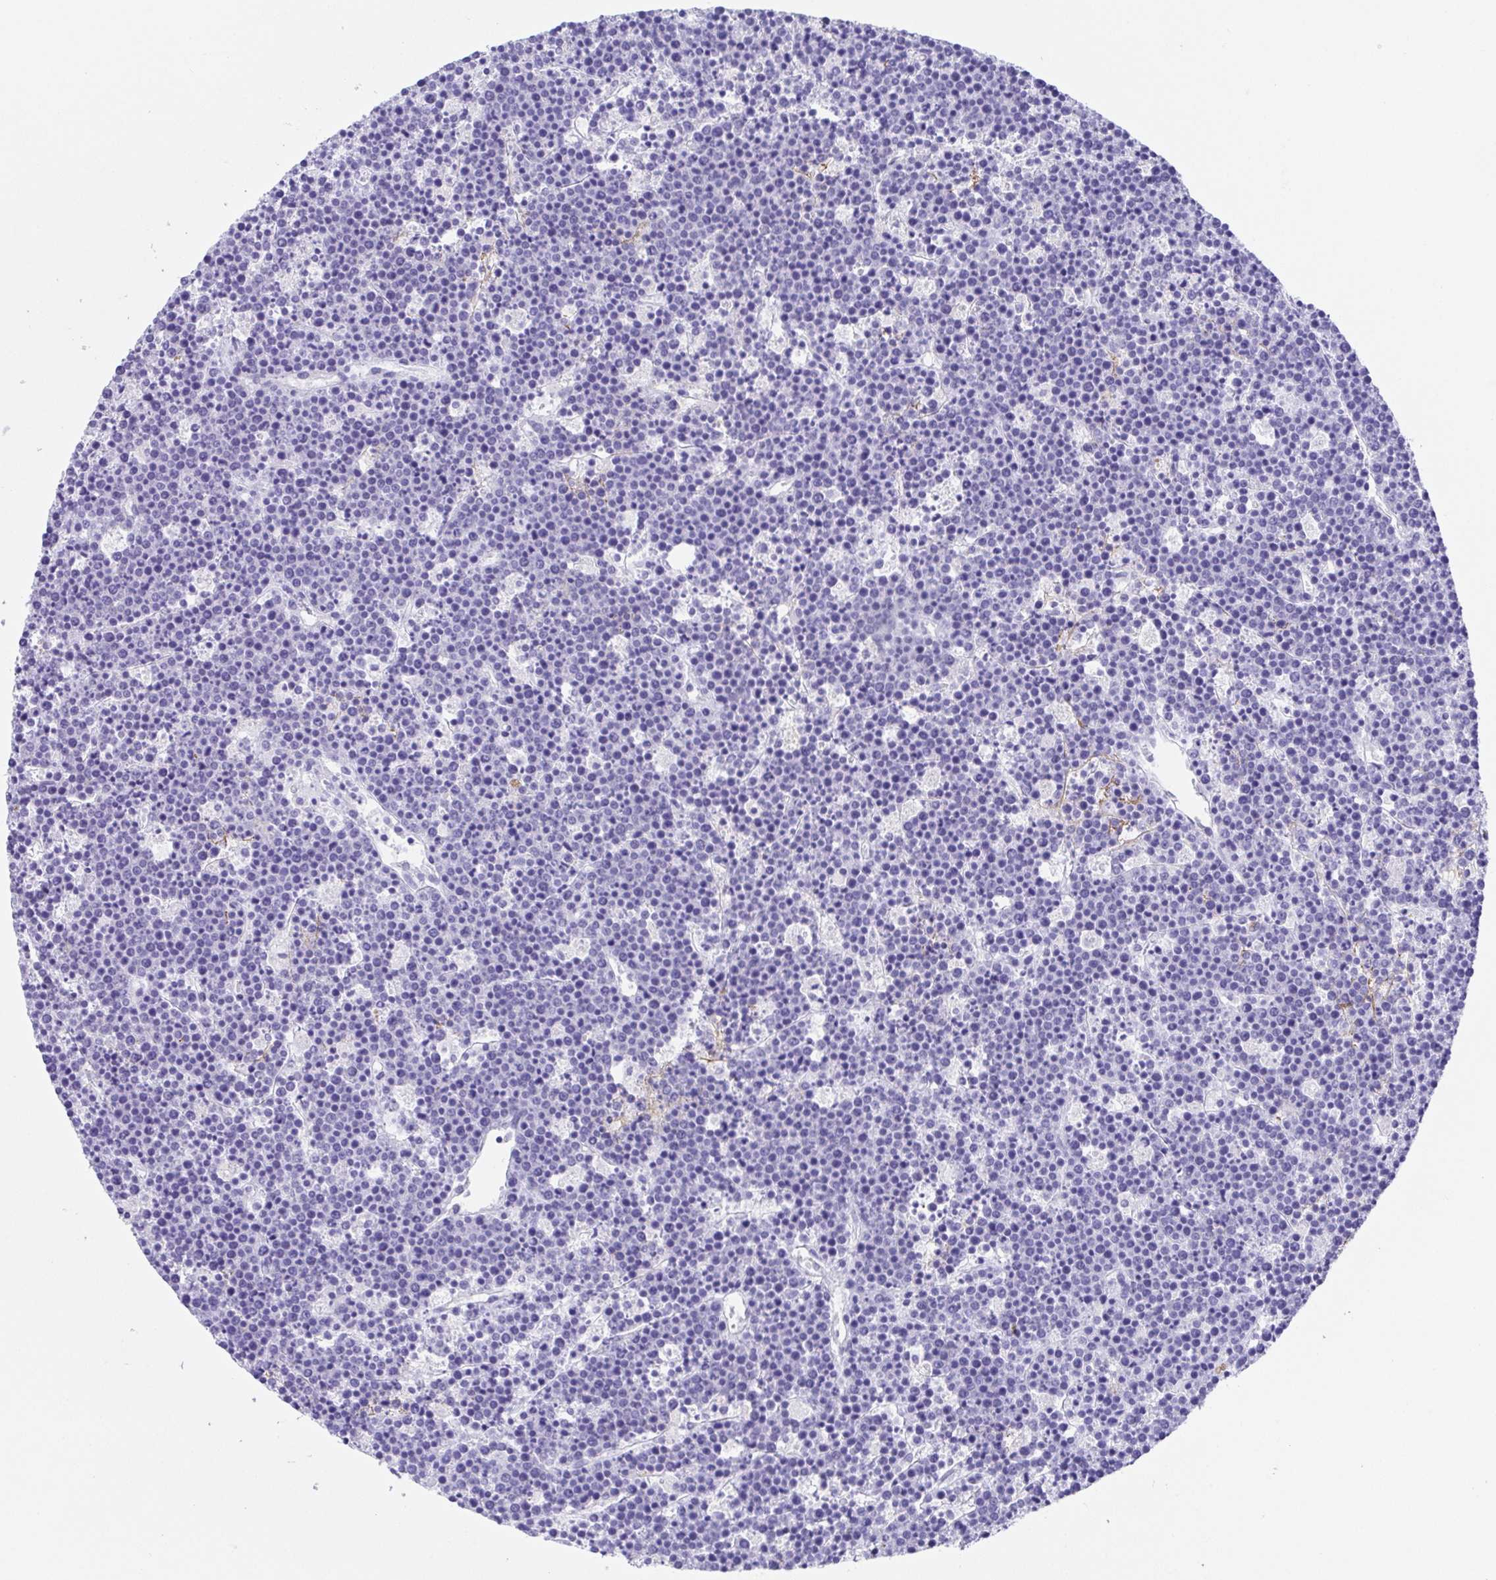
{"staining": {"intensity": "negative", "quantity": "none", "location": "none"}, "tissue": "lymphoma", "cell_type": "Tumor cells", "image_type": "cancer", "snomed": [{"axis": "morphology", "description": "Malignant lymphoma, non-Hodgkin's type, High grade"}, {"axis": "topography", "description": "Ovary"}], "caption": "The micrograph reveals no staining of tumor cells in high-grade malignant lymphoma, non-Hodgkin's type.", "gene": "SPATA4", "patient": {"sex": "female", "age": 56}}